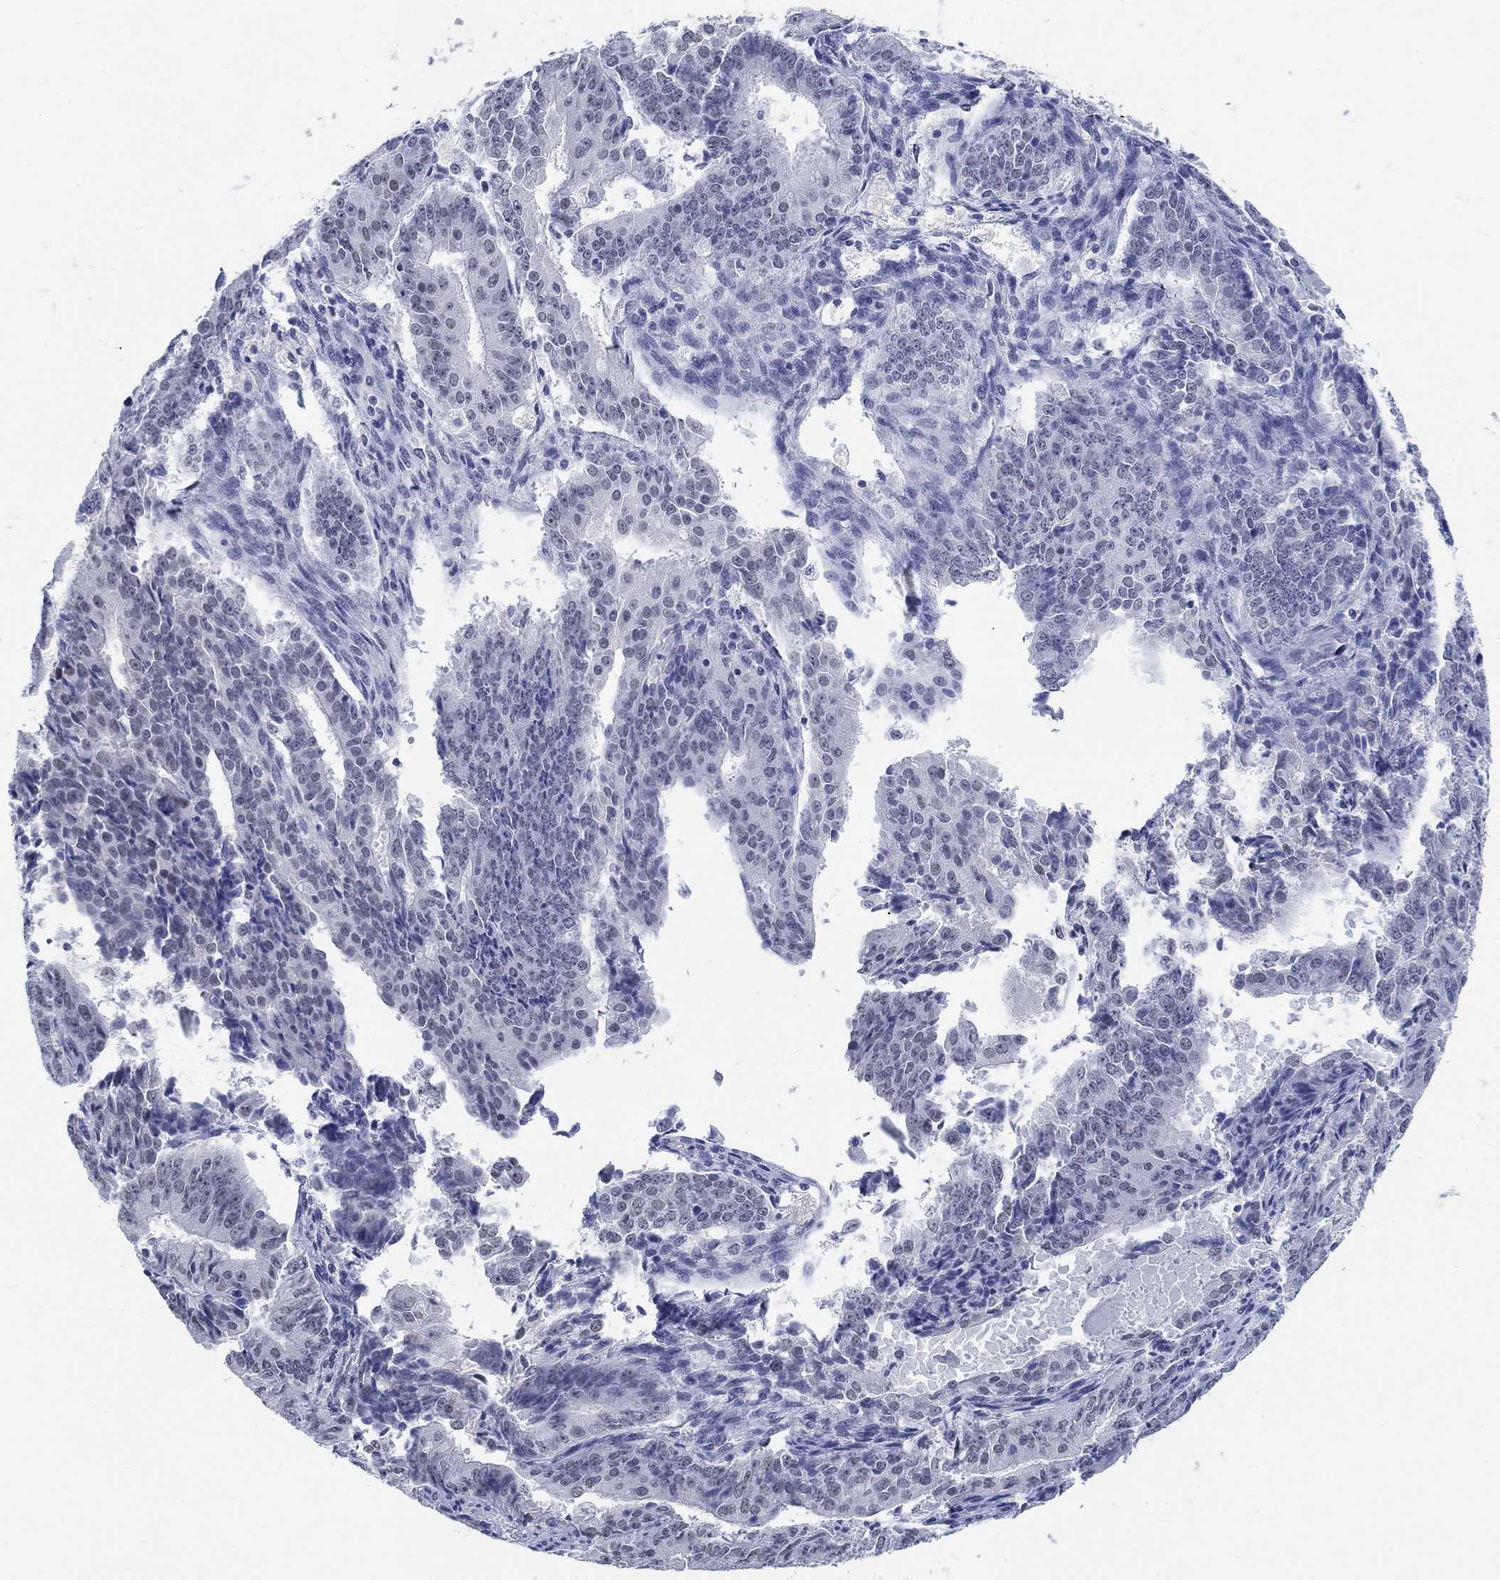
{"staining": {"intensity": "negative", "quantity": "none", "location": "none"}, "tissue": "ovarian cancer", "cell_type": "Tumor cells", "image_type": "cancer", "snomed": [{"axis": "morphology", "description": "Carcinoma, endometroid"}, {"axis": "topography", "description": "Ovary"}], "caption": "This is an immunohistochemistry histopathology image of ovarian cancer. There is no staining in tumor cells.", "gene": "ANKS1B", "patient": {"sex": "female", "age": 42}}